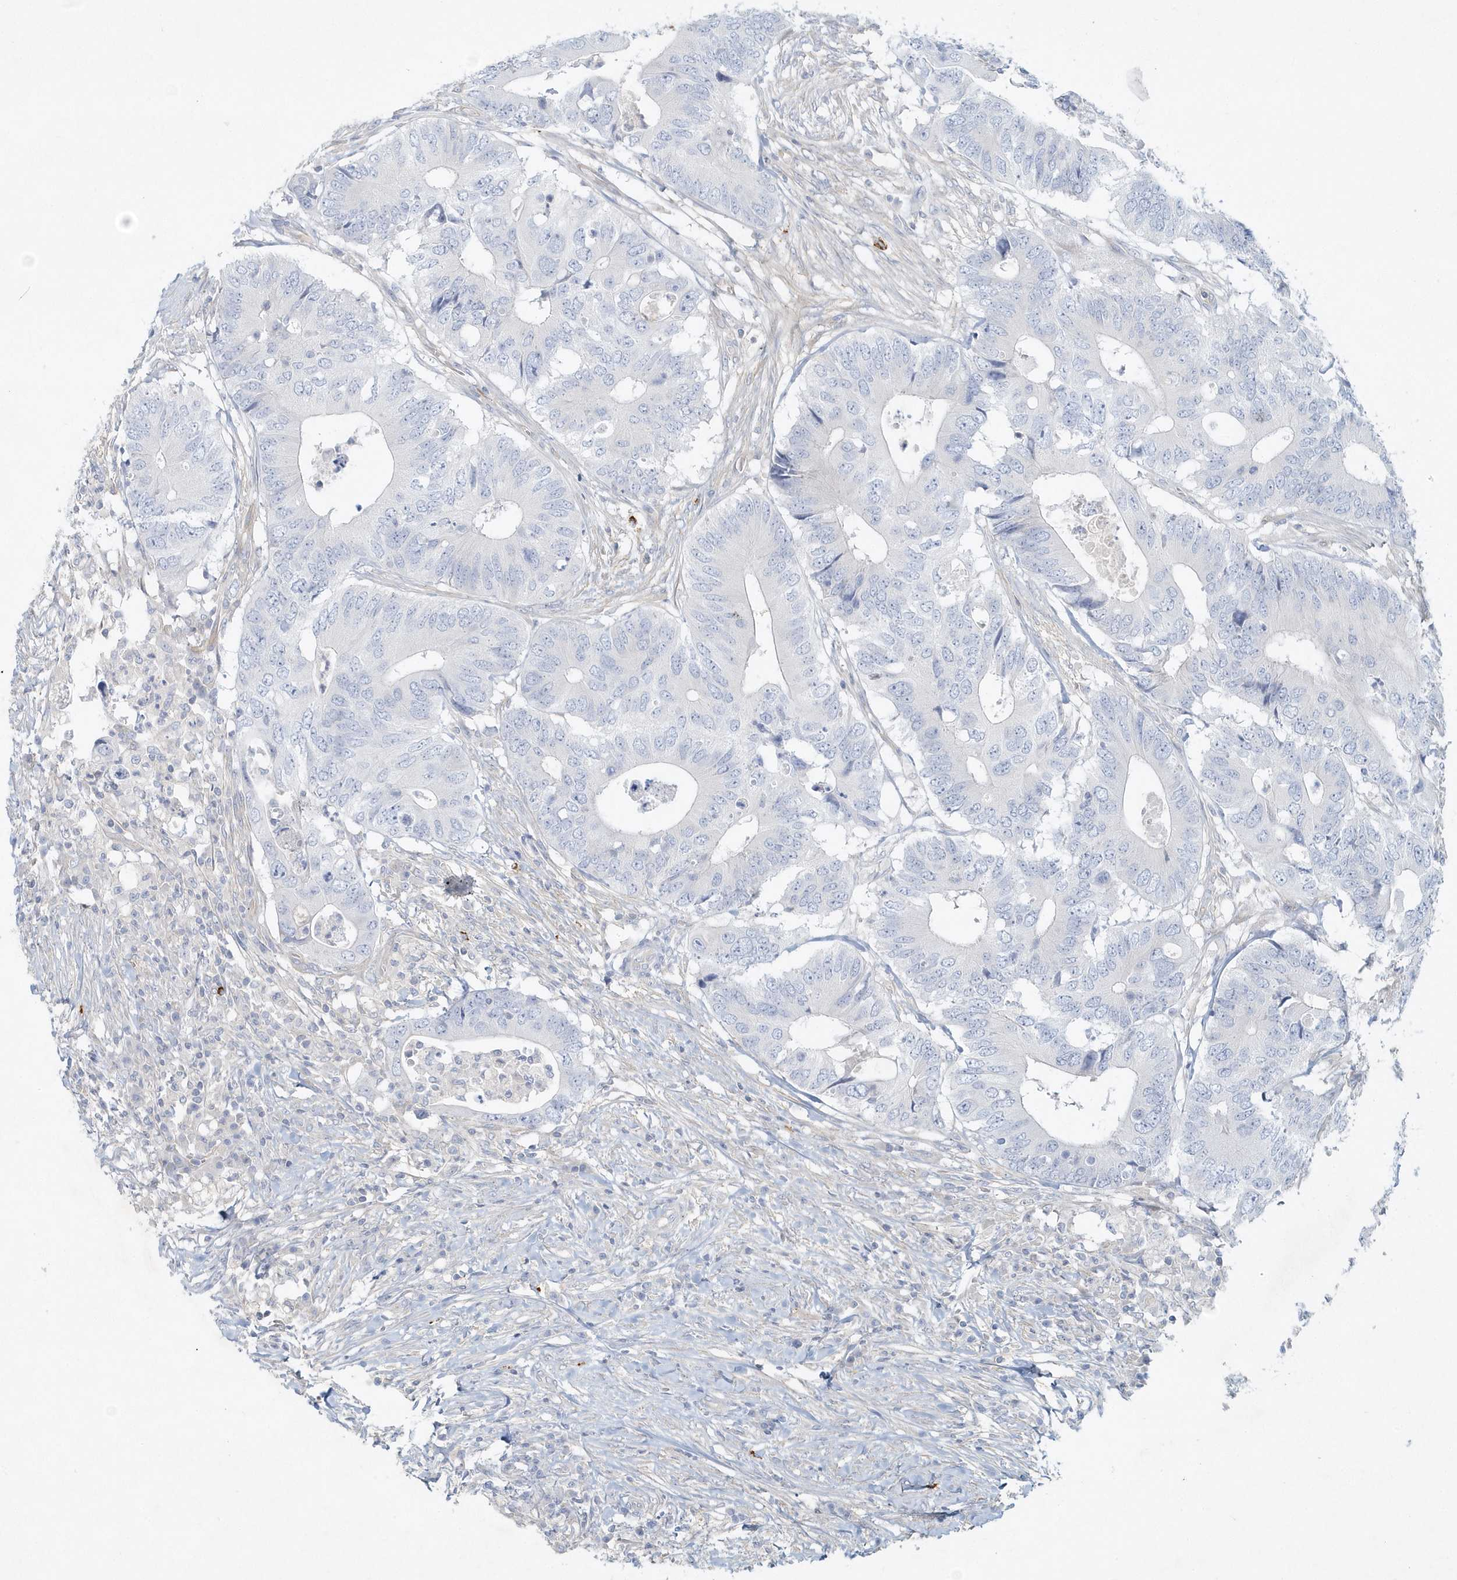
{"staining": {"intensity": "negative", "quantity": "none", "location": "none"}, "tissue": "colorectal cancer", "cell_type": "Tumor cells", "image_type": "cancer", "snomed": [{"axis": "morphology", "description": "Adenocarcinoma, NOS"}, {"axis": "topography", "description": "Colon"}], "caption": "Immunohistochemistry (IHC) micrograph of human colorectal adenocarcinoma stained for a protein (brown), which demonstrates no expression in tumor cells.", "gene": "DNAH1", "patient": {"sex": "male", "age": 71}}